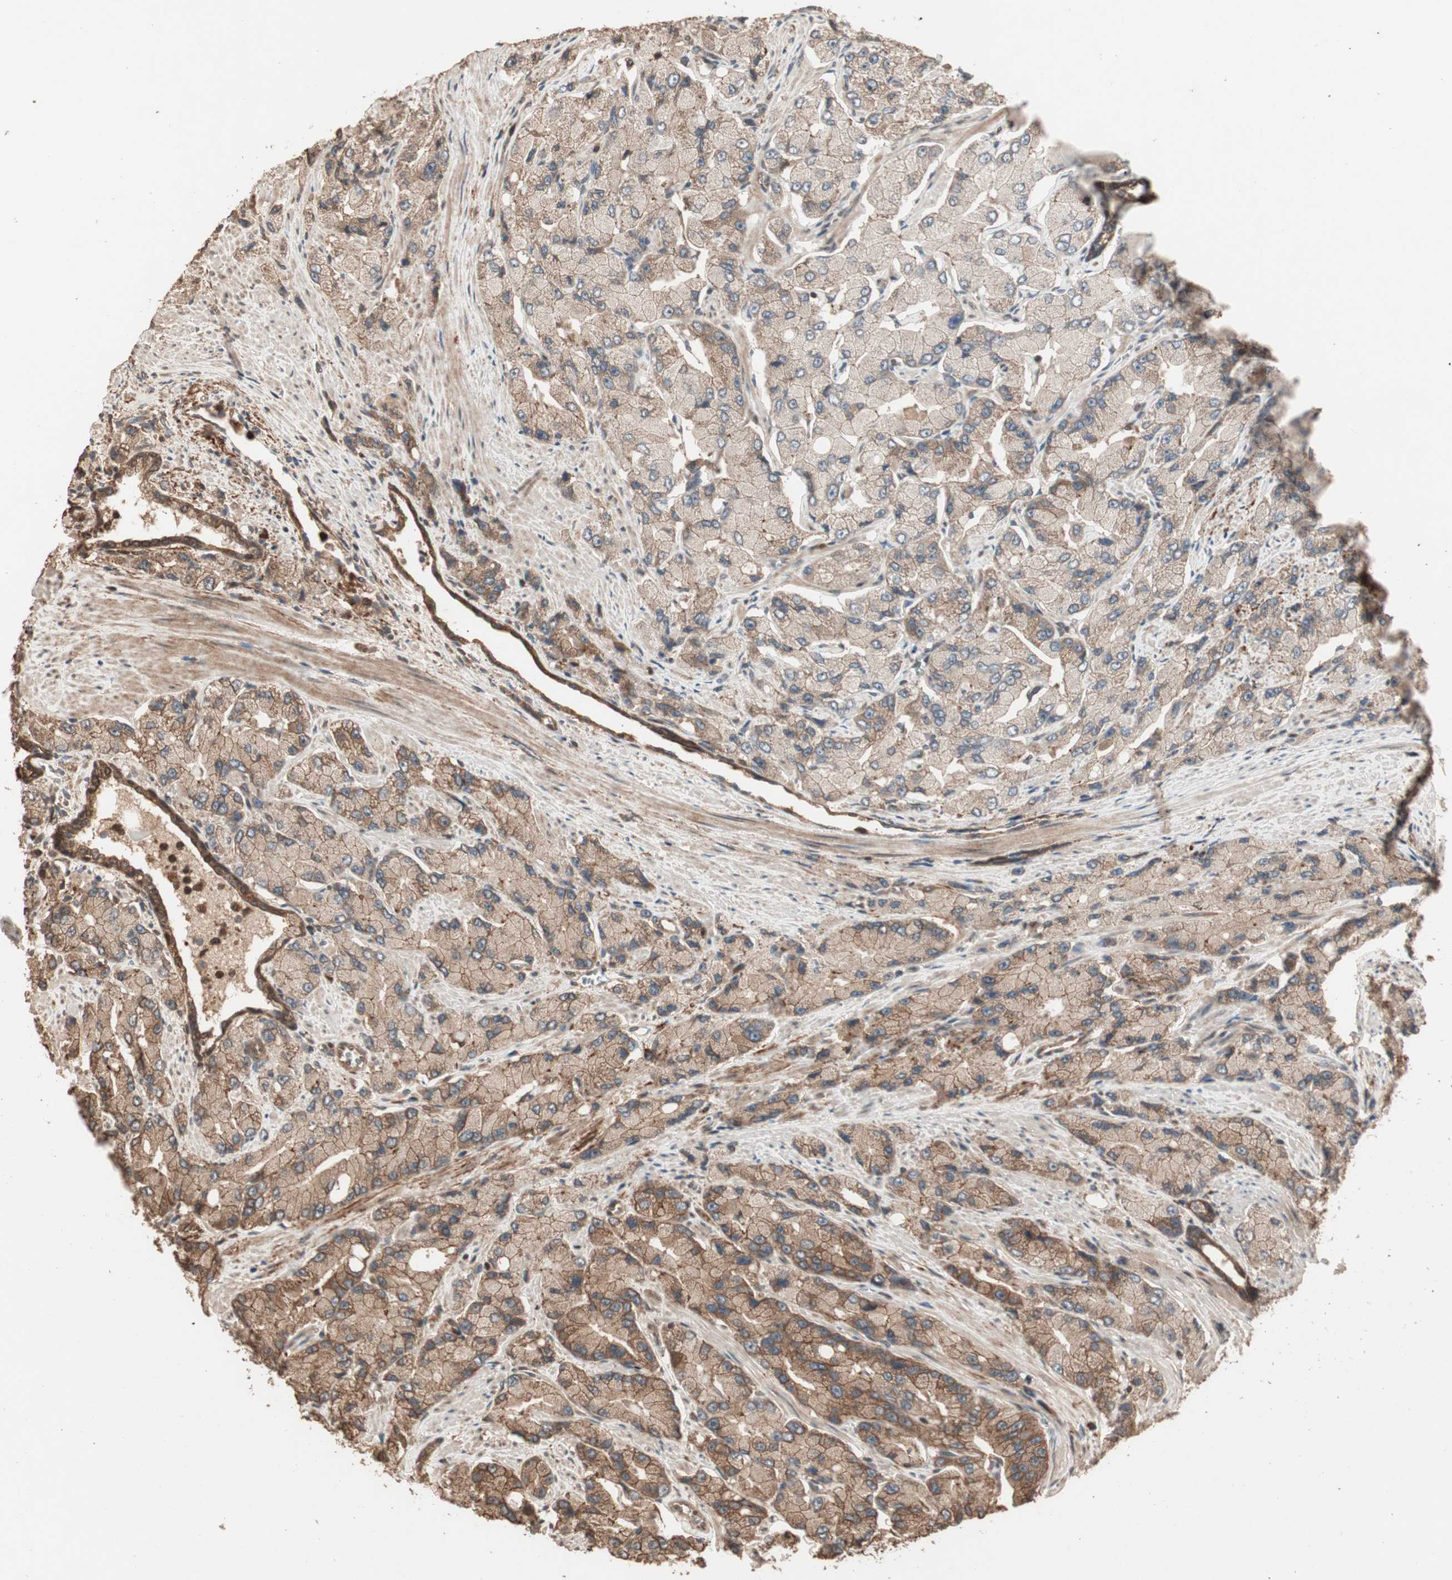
{"staining": {"intensity": "moderate", "quantity": ">75%", "location": "cytoplasmic/membranous"}, "tissue": "prostate cancer", "cell_type": "Tumor cells", "image_type": "cancer", "snomed": [{"axis": "morphology", "description": "Adenocarcinoma, High grade"}, {"axis": "topography", "description": "Prostate"}], "caption": "The image reveals staining of prostate cancer, revealing moderate cytoplasmic/membranous protein expression (brown color) within tumor cells.", "gene": "USP20", "patient": {"sex": "male", "age": 58}}